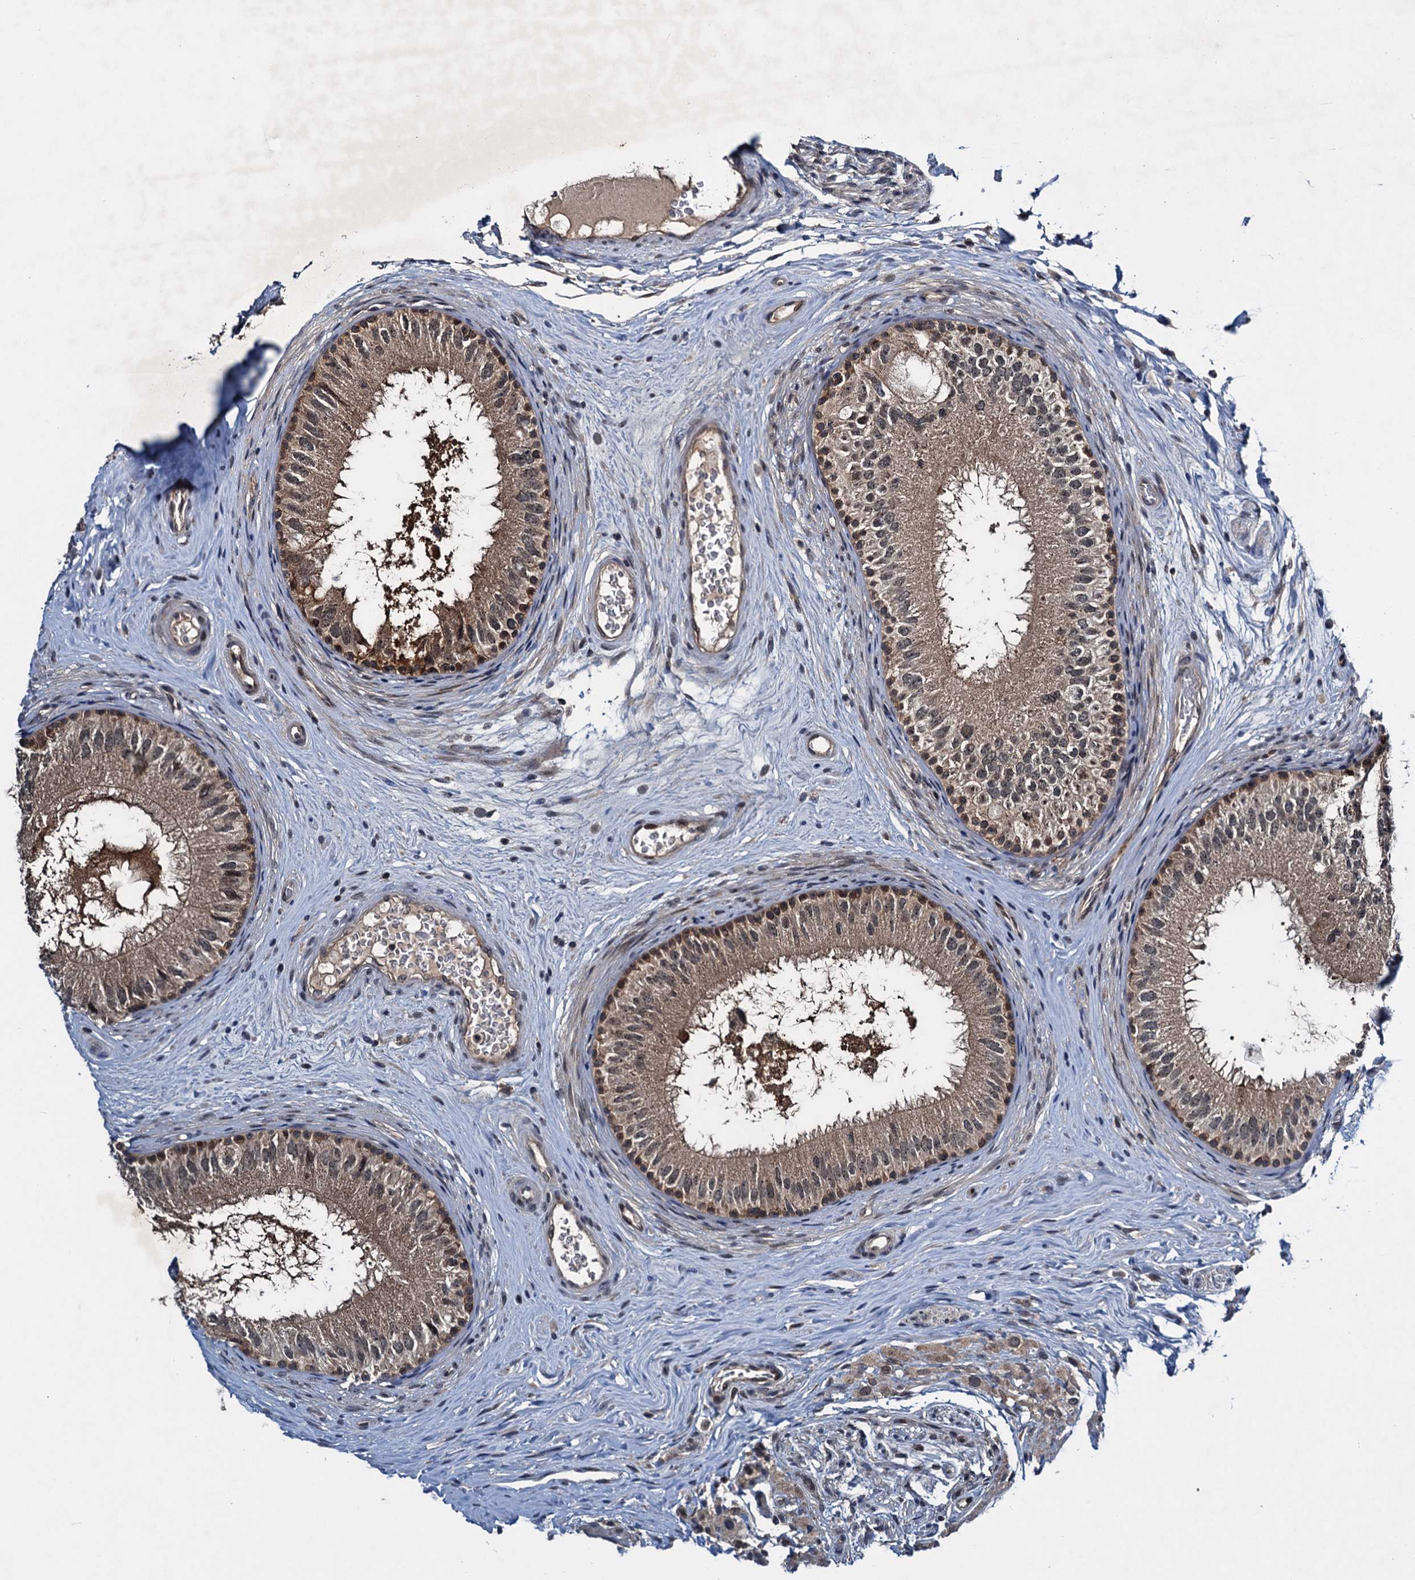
{"staining": {"intensity": "strong", "quantity": ">75%", "location": "cytoplasmic/membranous,nuclear"}, "tissue": "epididymis", "cell_type": "Glandular cells", "image_type": "normal", "snomed": [{"axis": "morphology", "description": "Normal tissue, NOS"}, {"axis": "topography", "description": "Epididymis"}], "caption": "Immunohistochemistry micrograph of unremarkable epididymis: human epididymis stained using immunohistochemistry displays high levels of strong protein expression localized specifically in the cytoplasmic/membranous,nuclear of glandular cells, appearing as a cytoplasmic/membranous,nuclear brown color.", "gene": "RNF165", "patient": {"sex": "male", "age": 33}}